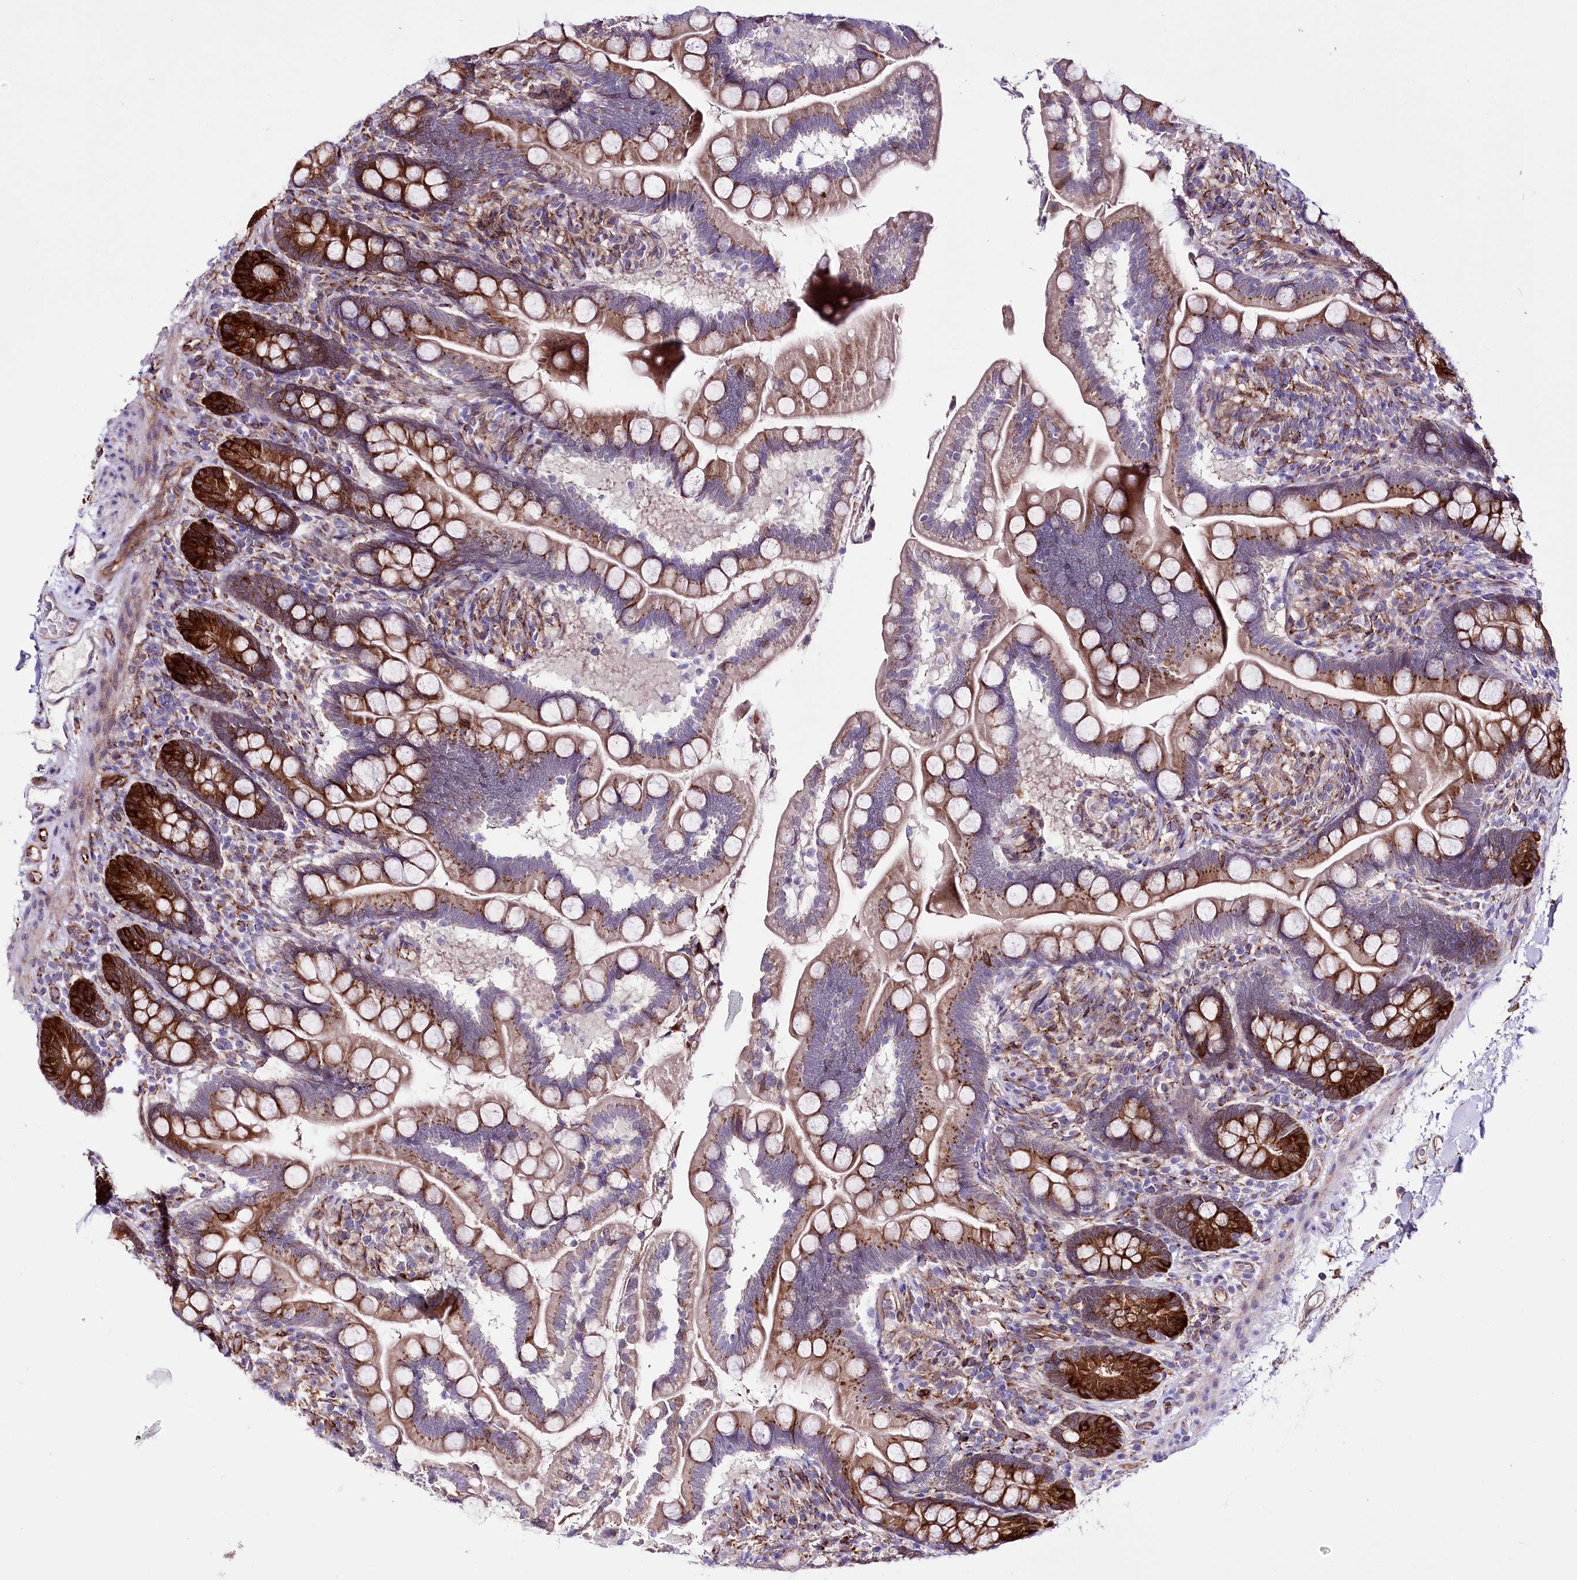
{"staining": {"intensity": "strong", "quantity": ">75%", "location": "cytoplasmic/membranous"}, "tissue": "small intestine", "cell_type": "Glandular cells", "image_type": "normal", "snomed": [{"axis": "morphology", "description": "Normal tissue, NOS"}, {"axis": "topography", "description": "Small intestine"}], "caption": "High-power microscopy captured an immunohistochemistry (IHC) image of normal small intestine, revealing strong cytoplasmic/membranous expression in approximately >75% of glandular cells. (Stains: DAB in brown, nuclei in blue, Microscopy: brightfield microscopy at high magnification).", "gene": "WWC1", "patient": {"sex": "female", "age": 64}}